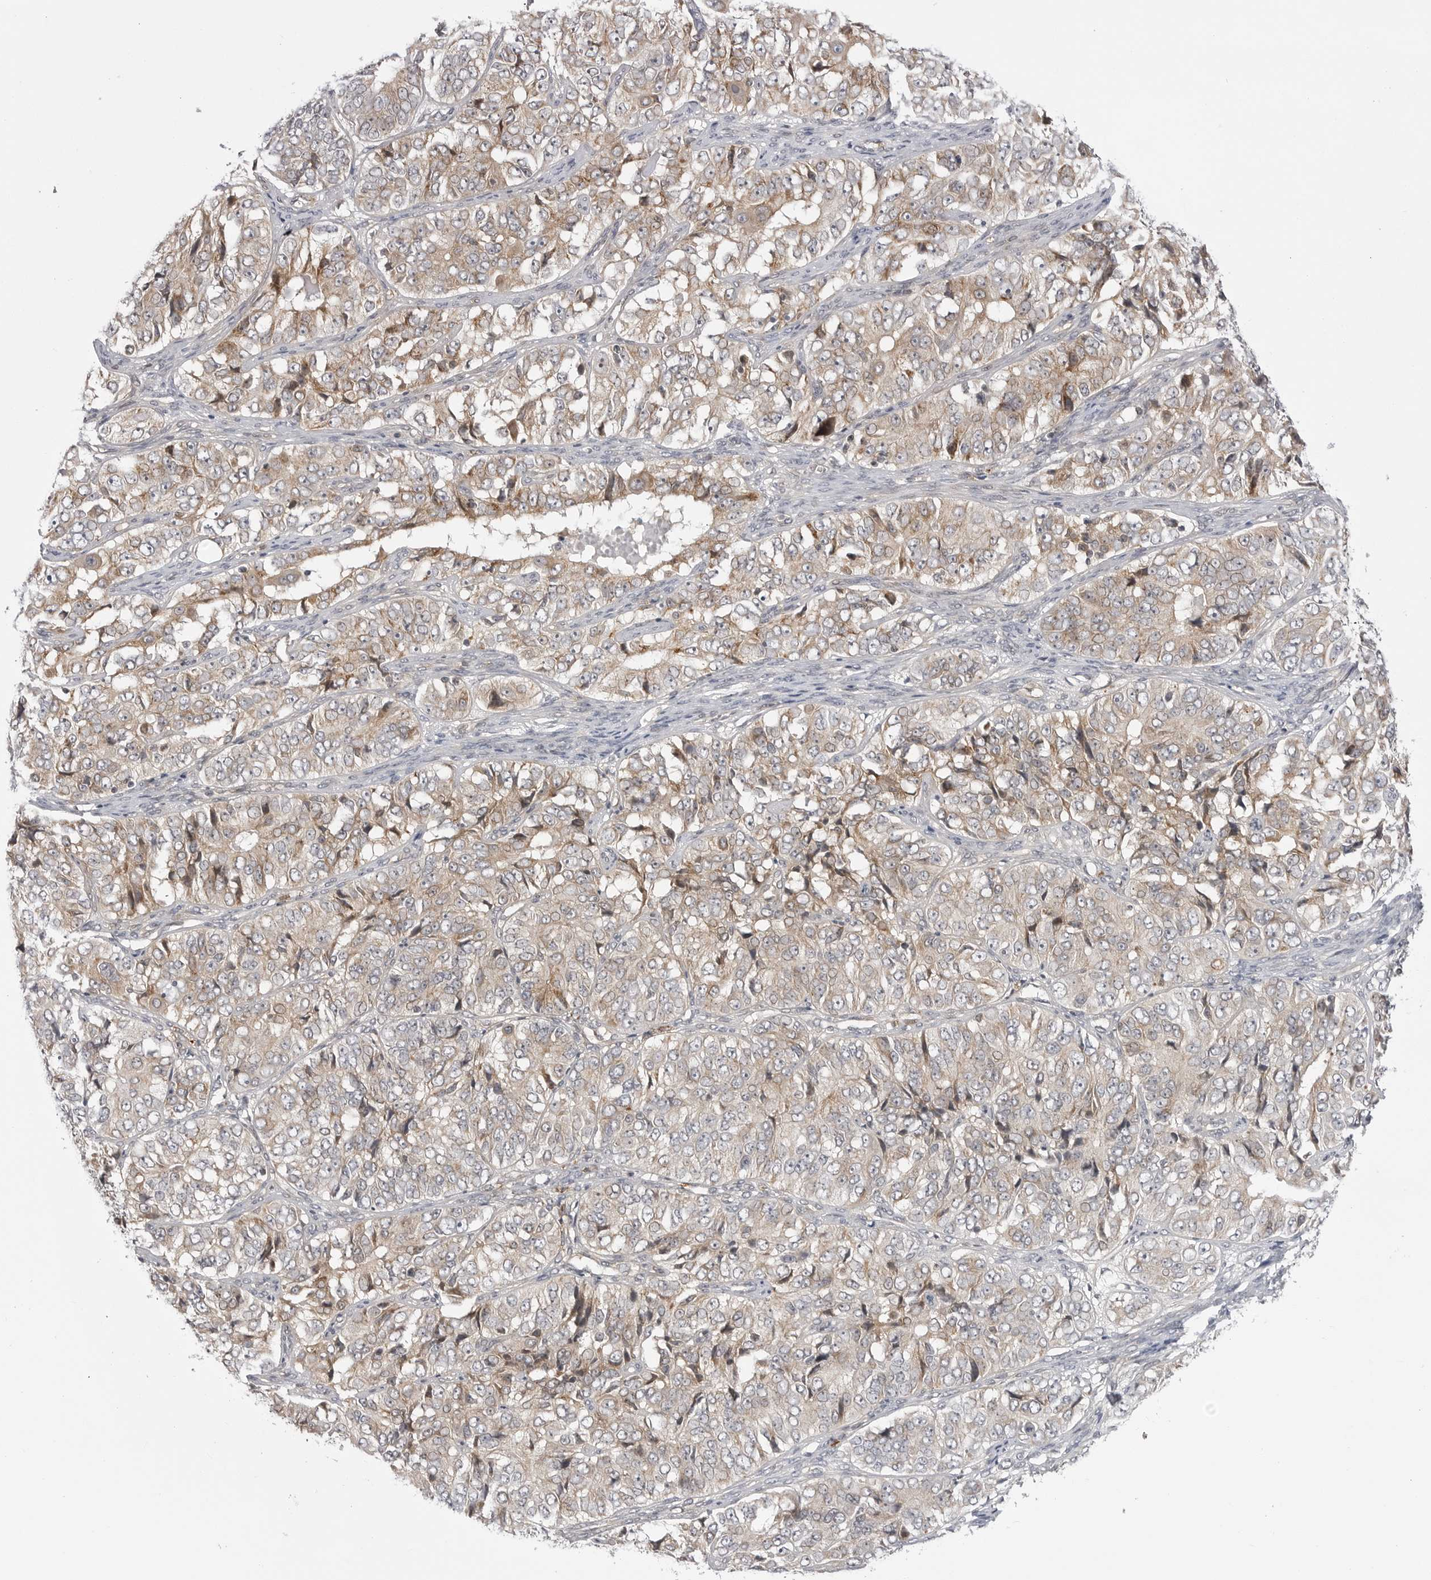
{"staining": {"intensity": "weak", "quantity": ">75%", "location": "cytoplasmic/membranous"}, "tissue": "ovarian cancer", "cell_type": "Tumor cells", "image_type": "cancer", "snomed": [{"axis": "morphology", "description": "Carcinoma, endometroid"}, {"axis": "topography", "description": "Ovary"}], "caption": "Protein analysis of ovarian cancer tissue displays weak cytoplasmic/membranous staining in approximately >75% of tumor cells.", "gene": "CCDC18", "patient": {"sex": "female", "age": 51}}